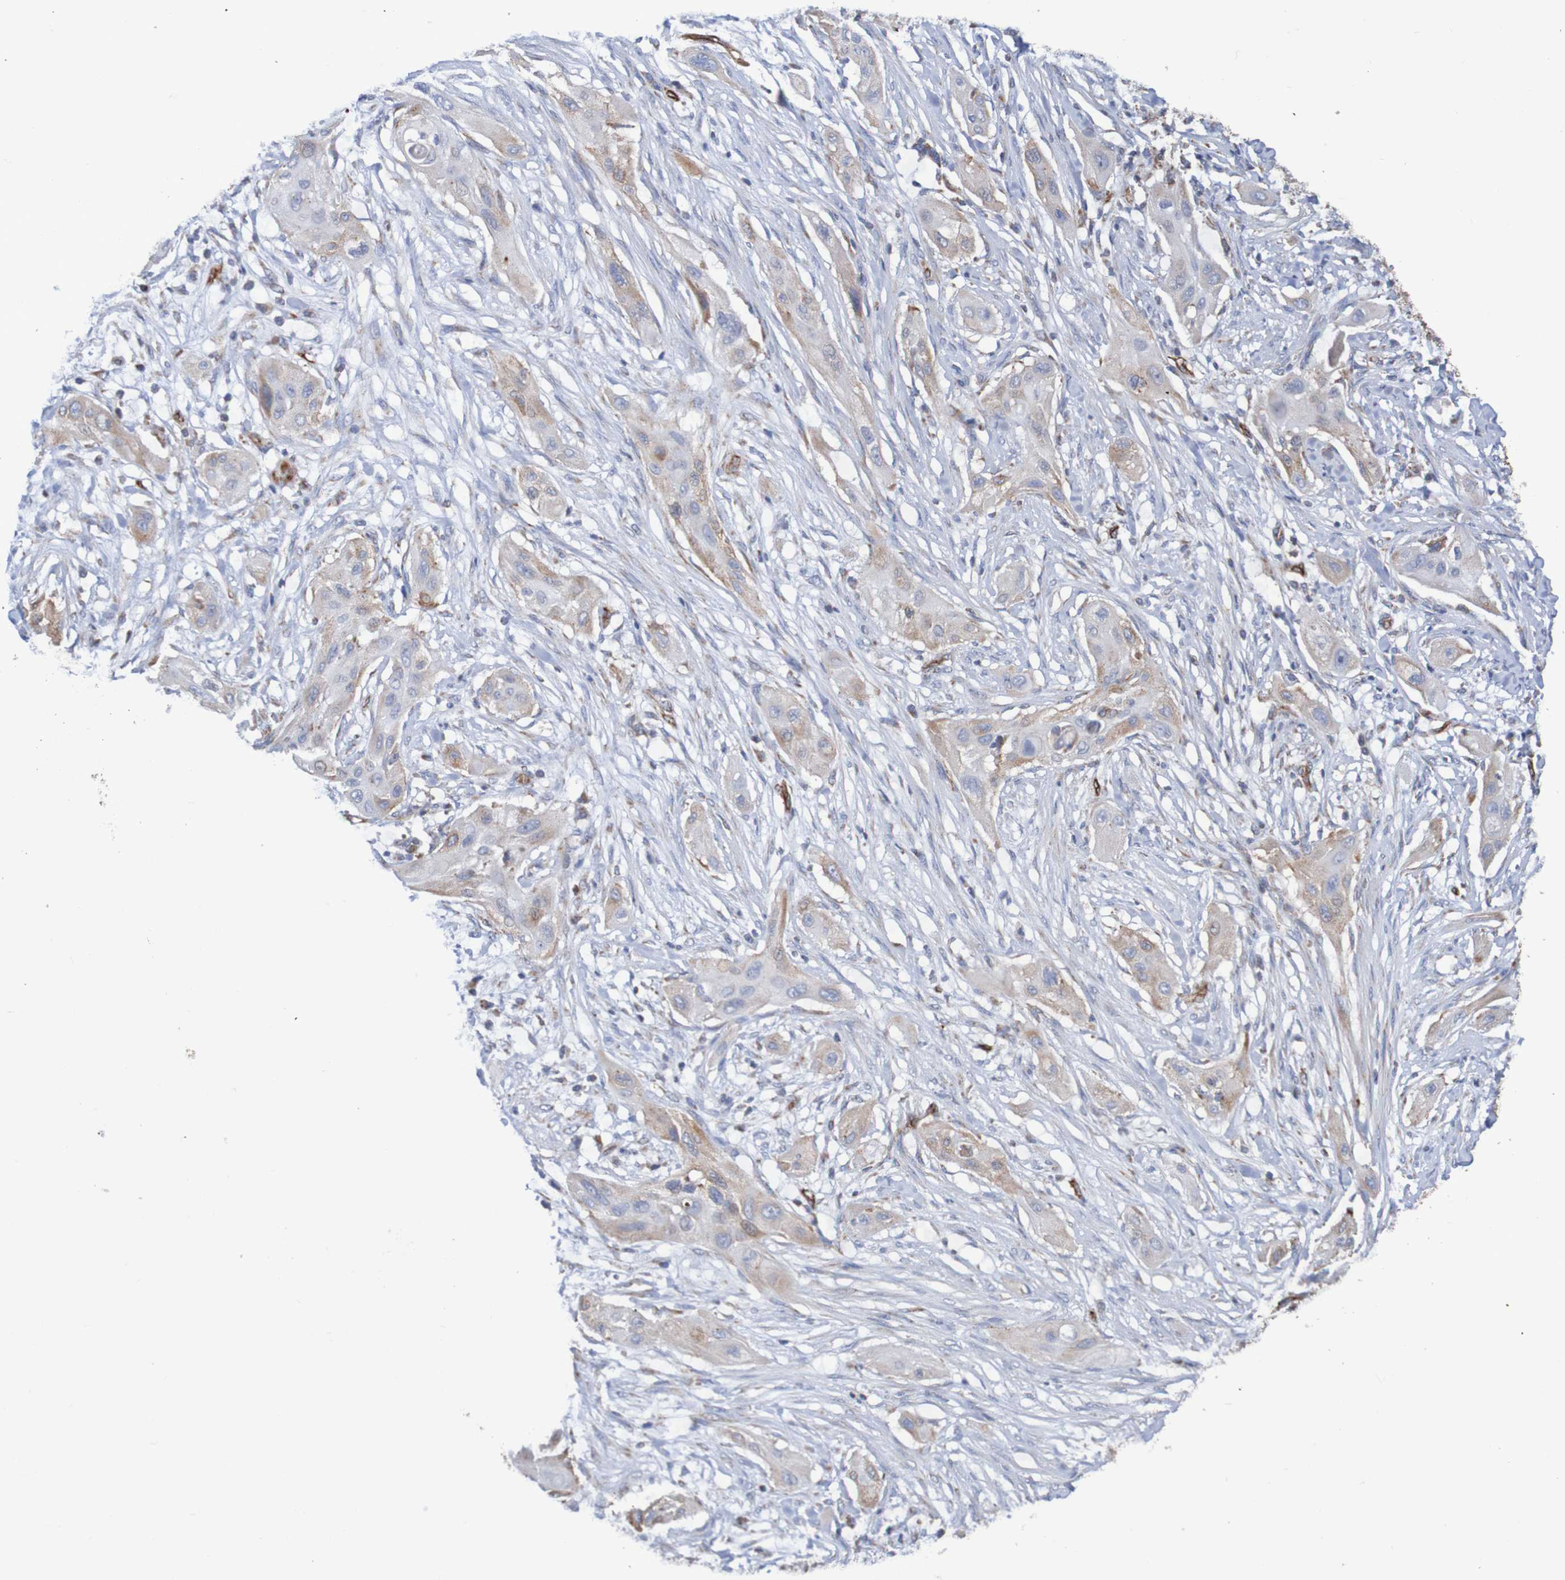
{"staining": {"intensity": "weak", "quantity": ">75%", "location": "cytoplasmic/membranous"}, "tissue": "lung cancer", "cell_type": "Tumor cells", "image_type": "cancer", "snomed": [{"axis": "morphology", "description": "Squamous cell carcinoma, NOS"}, {"axis": "topography", "description": "Lung"}], "caption": "Lung cancer (squamous cell carcinoma) tissue displays weak cytoplasmic/membranous staining in approximately >75% of tumor cells, visualized by immunohistochemistry. The staining was performed using DAB (3,3'-diaminobenzidine), with brown indicating positive protein expression. Nuclei are stained blue with hematoxylin.", "gene": "MMEL1", "patient": {"sex": "female", "age": 47}}